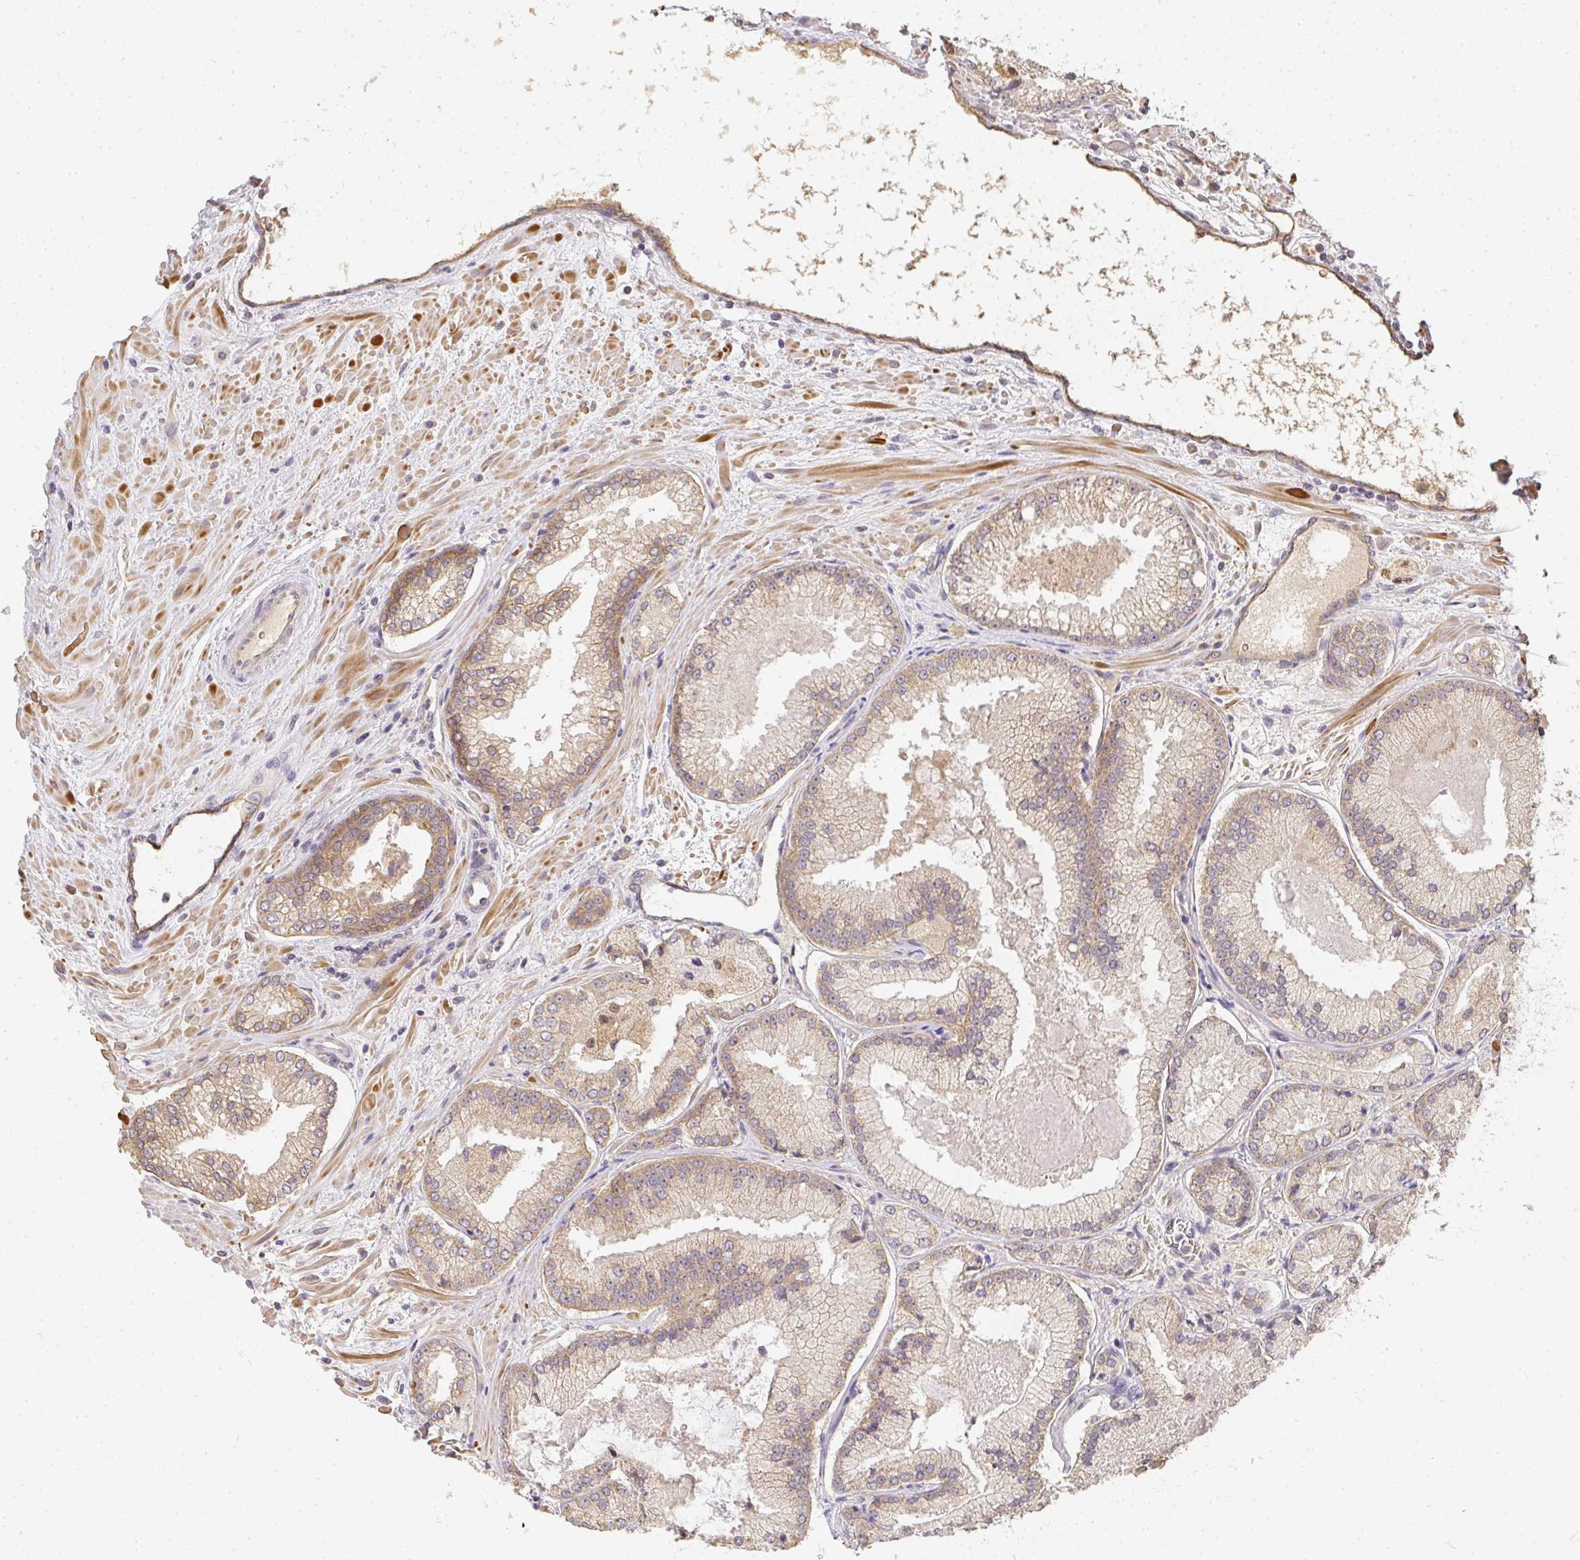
{"staining": {"intensity": "weak", "quantity": "25%-75%", "location": "cytoplasmic/membranous"}, "tissue": "prostate cancer", "cell_type": "Tumor cells", "image_type": "cancer", "snomed": [{"axis": "morphology", "description": "Adenocarcinoma, High grade"}, {"axis": "topography", "description": "Prostate"}], "caption": "Immunohistochemistry of human prostate adenocarcinoma (high-grade) exhibits low levels of weak cytoplasmic/membranous expression in about 25%-75% of tumor cells.", "gene": "SLC35B3", "patient": {"sex": "male", "age": 73}}